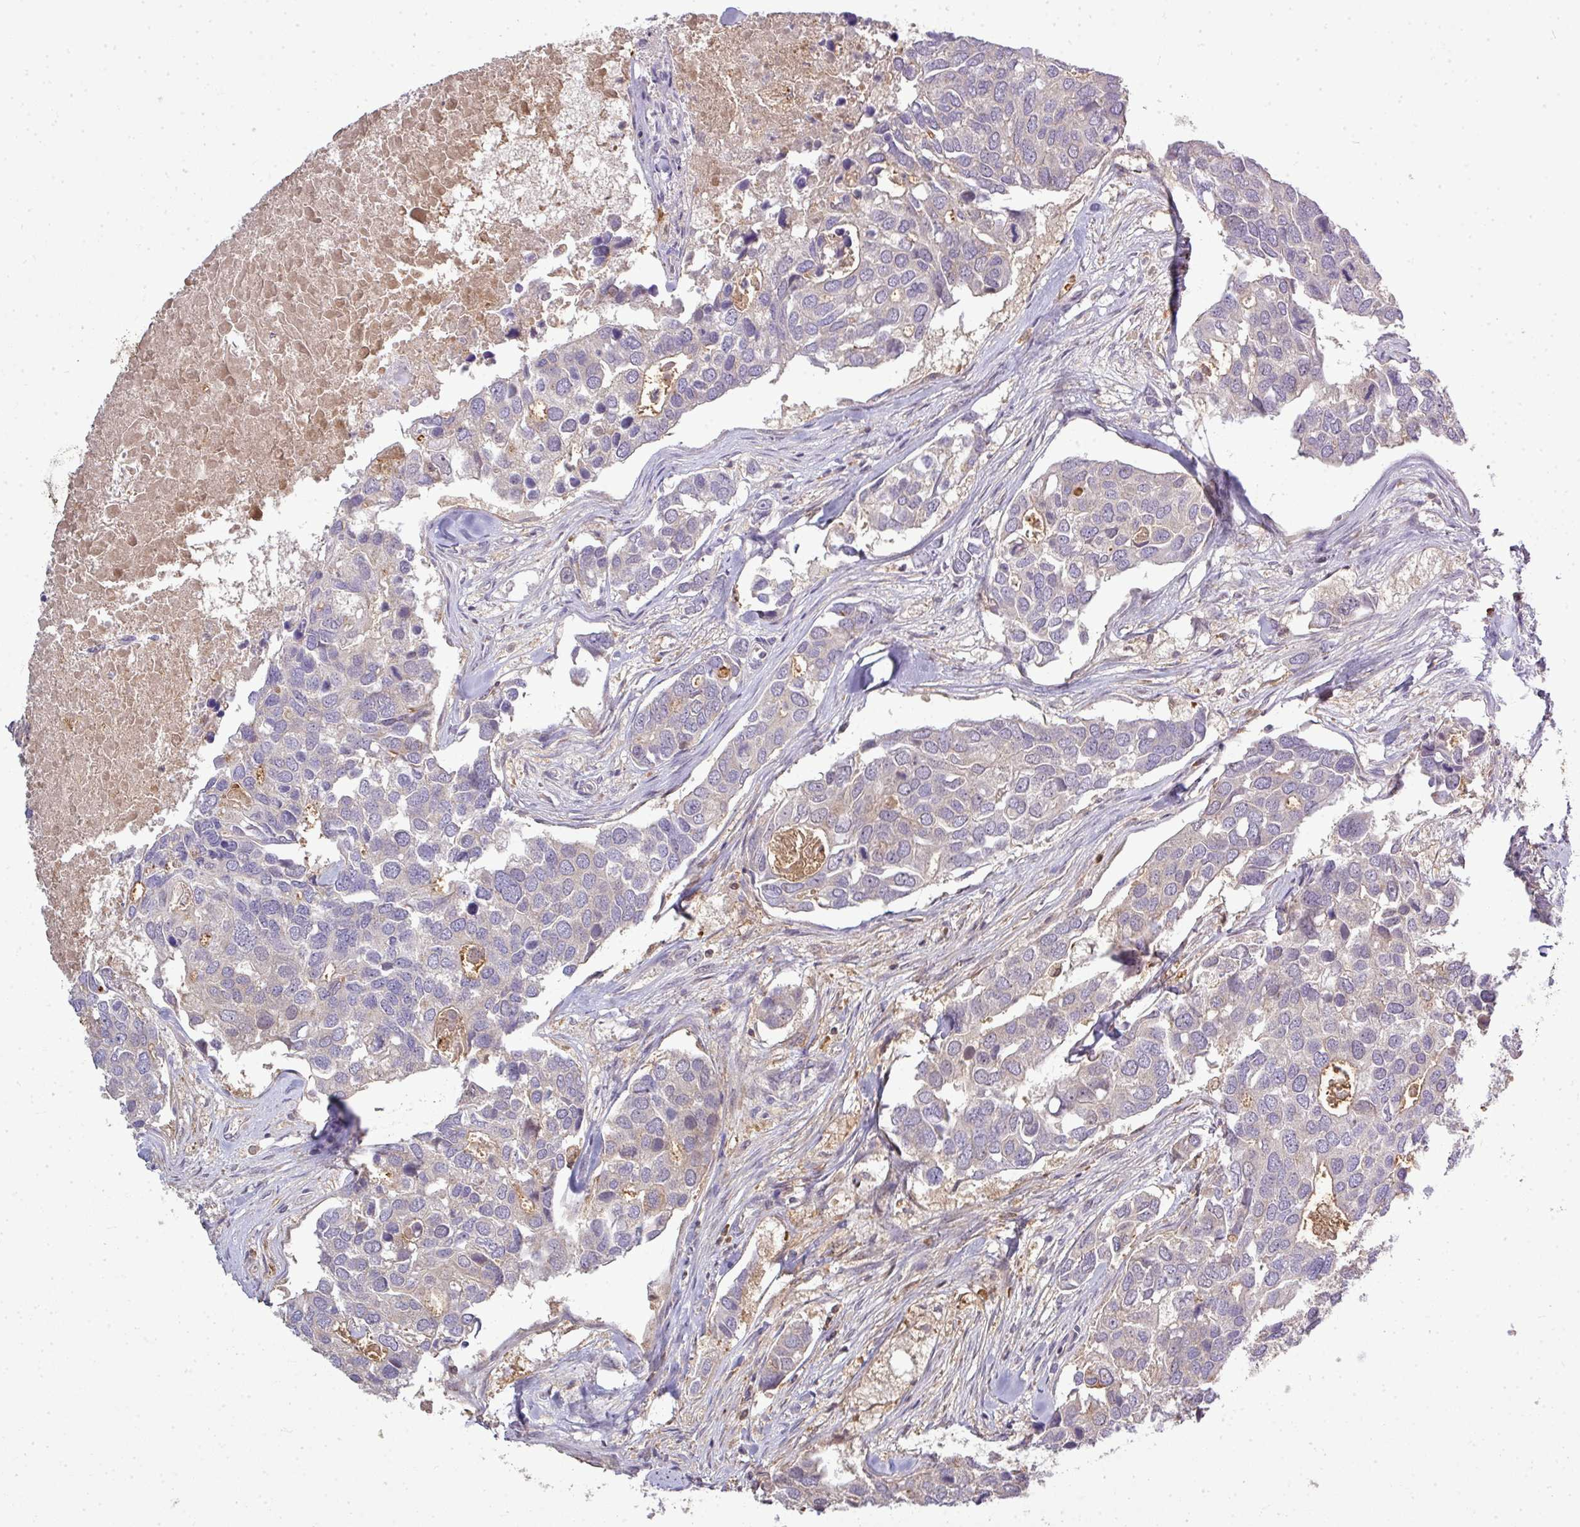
{"staining": {"intensity": "negative", "quantity": "none", "location": "none"}, "tissue": "breast cancer", "cell_type": "Tumor cells", "image_type": "cancer", "snomed": [{"axis": "morphology", "description": "Duct carcinoma"}, {"axis": "topography", "description": "Breast"}], "caption": "Immunohistochemistry of breast intraductal carcinoma displays no expression in tumor cells. Nuclei are stained in blue.", "gene": "STAT5A", "patient": {"sex": "female", "age": 83}}